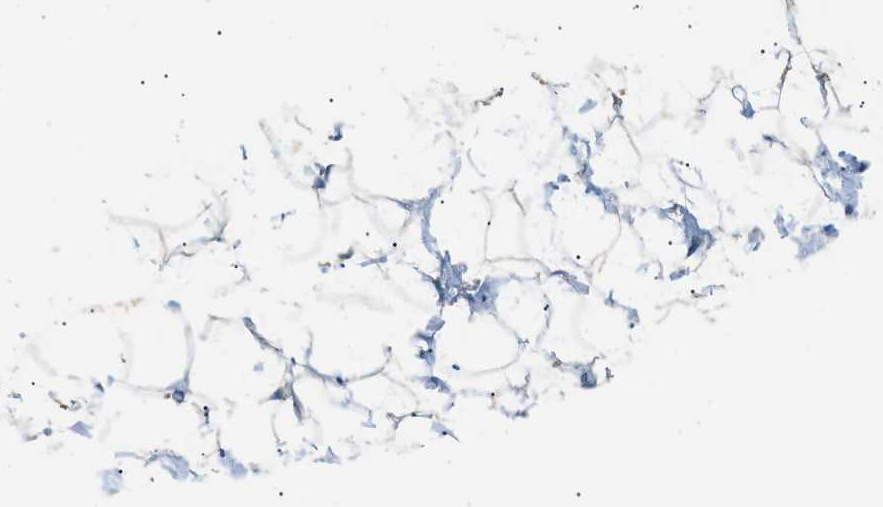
{"staining": {"intensity": "negative", "quantity": "none", "location": "none"}, "tissue": "breast", "cell_type": "Adipocytes", "image_type": "normal", "snomed": [{"axis": "morphology", "description": "Normal tissue, NOS"}, {"axis": "topography", "description": "Breast"}], "caption": "IHC micrograph of benign breast: breast stained with DAB (3,3'-diaminobenzidine) demonstrates no significant protein staining in adipocytes. The staining was performed using DAB to visualize the protein expression in brown, while the nuclei were stained in blue with hematoxylin (Magnification: 20x).", "gene": "GOLM1", "patient": {"sex": "female", "age": 23}}